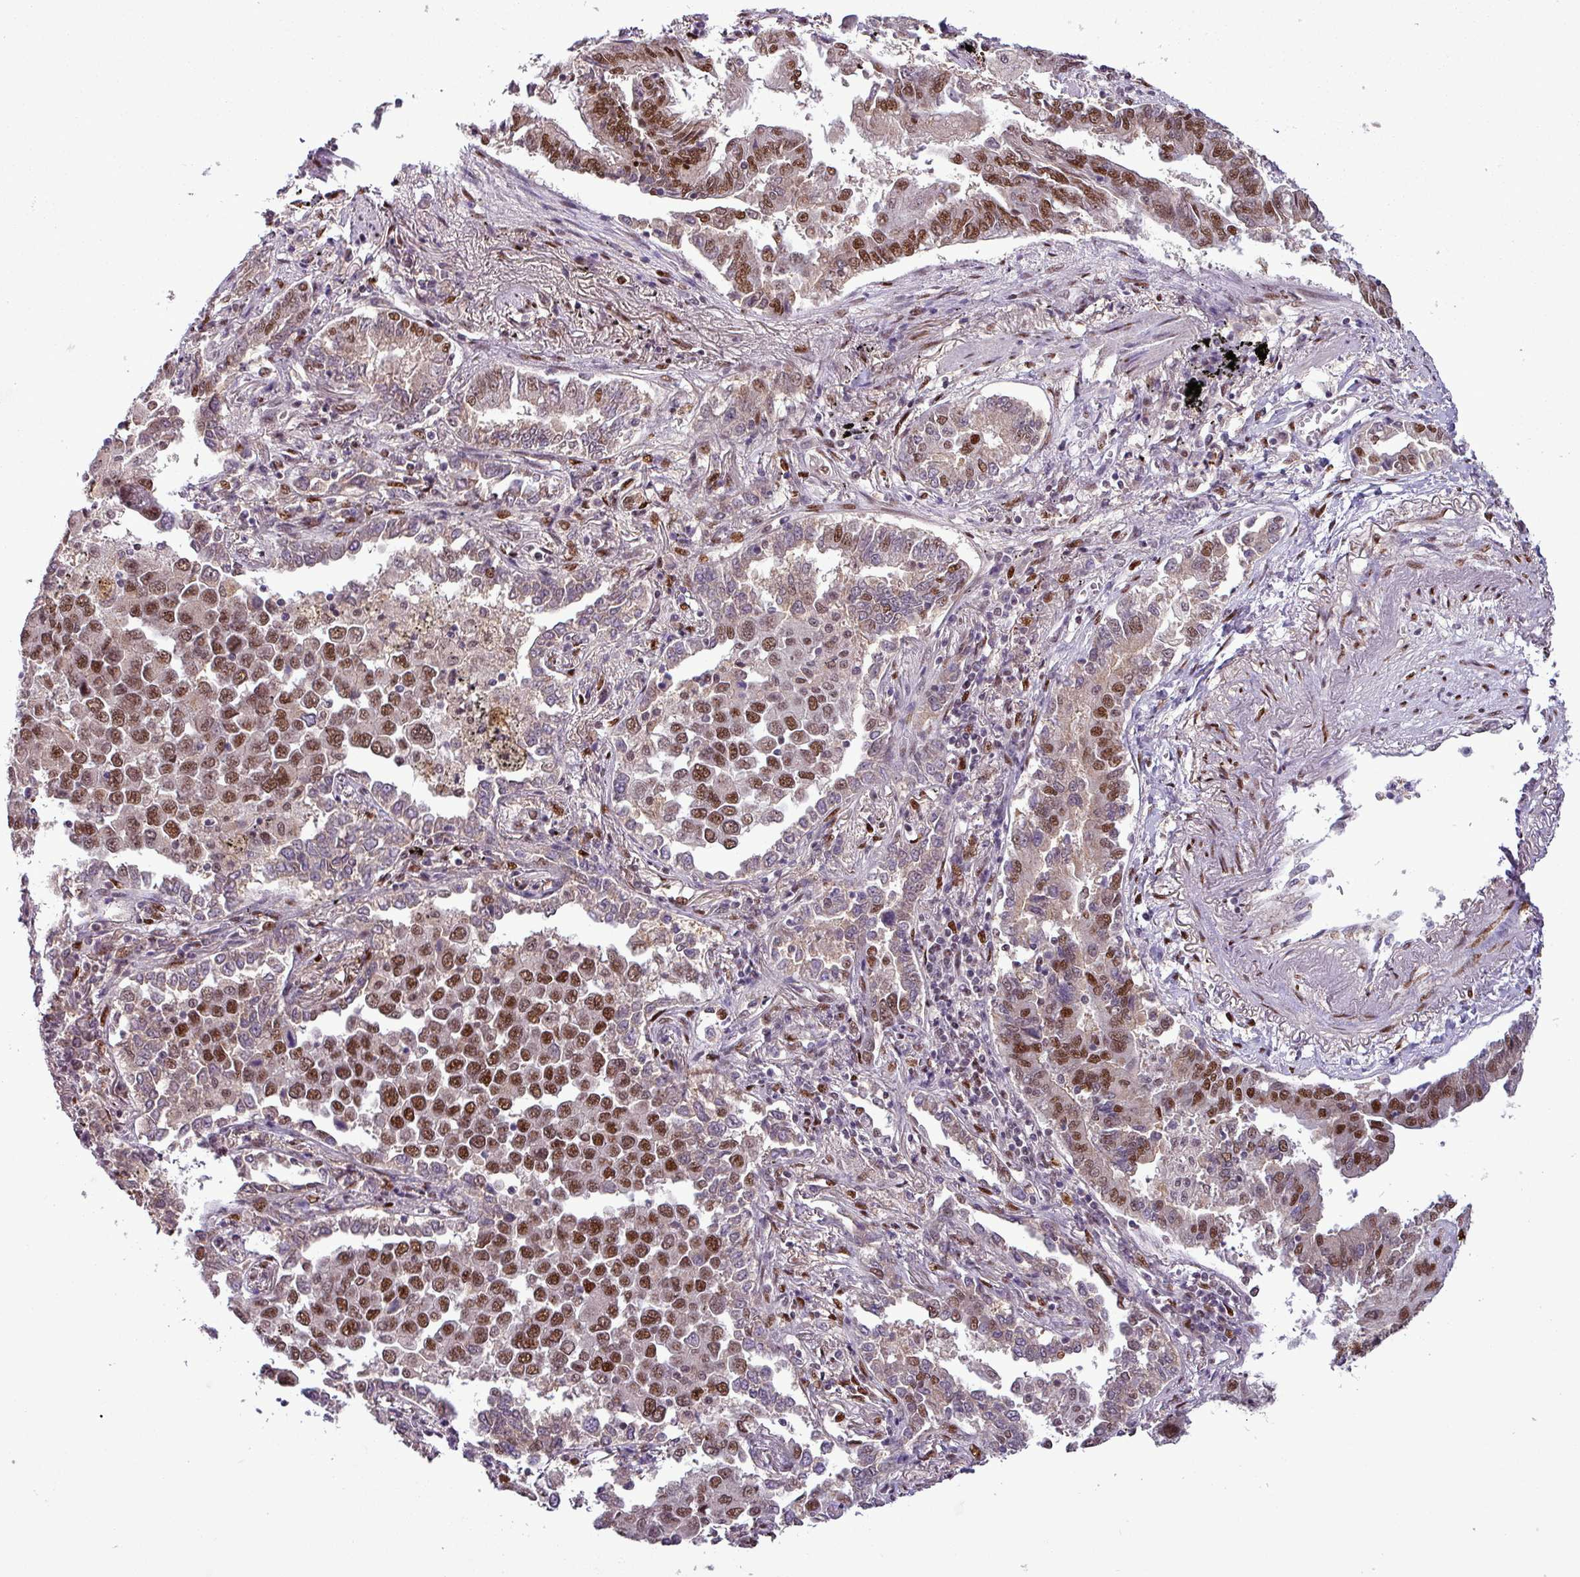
{"staining": {"intensity": "strong", "quantity": ">75%", "location": "nuclear"}, "tissue": "lung cancer", "cell_type": "Tumor cells", "image_type": "cancer", "snomed": [{"axis": "morphology", "description": "Adenocarcinoma, NOS"}, {"axis": "topography", "description": "Lung"}], "caption": "This histopathology image shows IHC staining of lung cancer, with high strong nuclear expression in about >75% of tumor cells.", "gene": "IRF2BPL", "patient": {"sex": "male", "age": 67}}